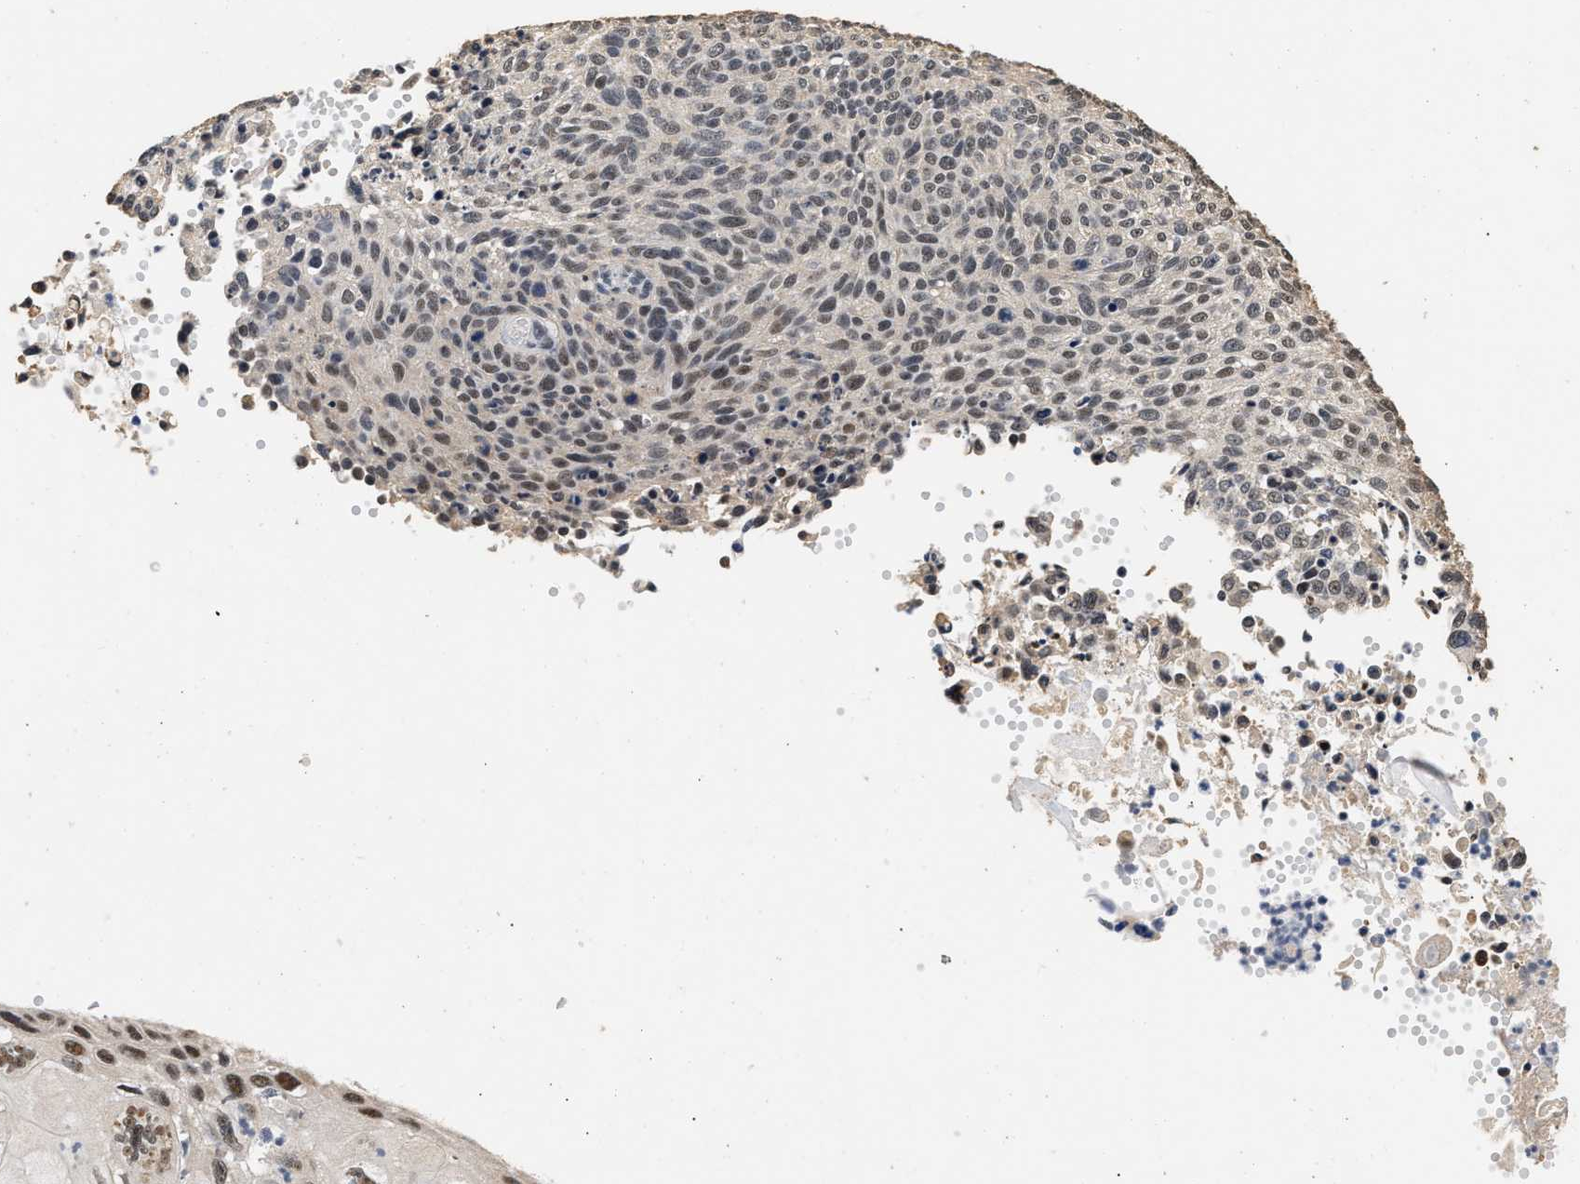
{"staining": {"intensity": "moderate", "quantity": "<25%", "location": "nuclear"}, "tissue": "cervical cancer", "cell_type": "Tumor cells", "image_type": "cancer", "snomed": [{"axis": "morphology", "description": "Squamous cell carcinoma, NOS"}, {"axis": "topography", "description": "Cervix"}], "caption": "A low amount of moderate nuclear positivity is seen in about <25% of tumor cells in cervical cancer (squamous cell carcinoma) tissue.", "gene": "THOC1", "patient": {"sex": "female", "age": 70}}